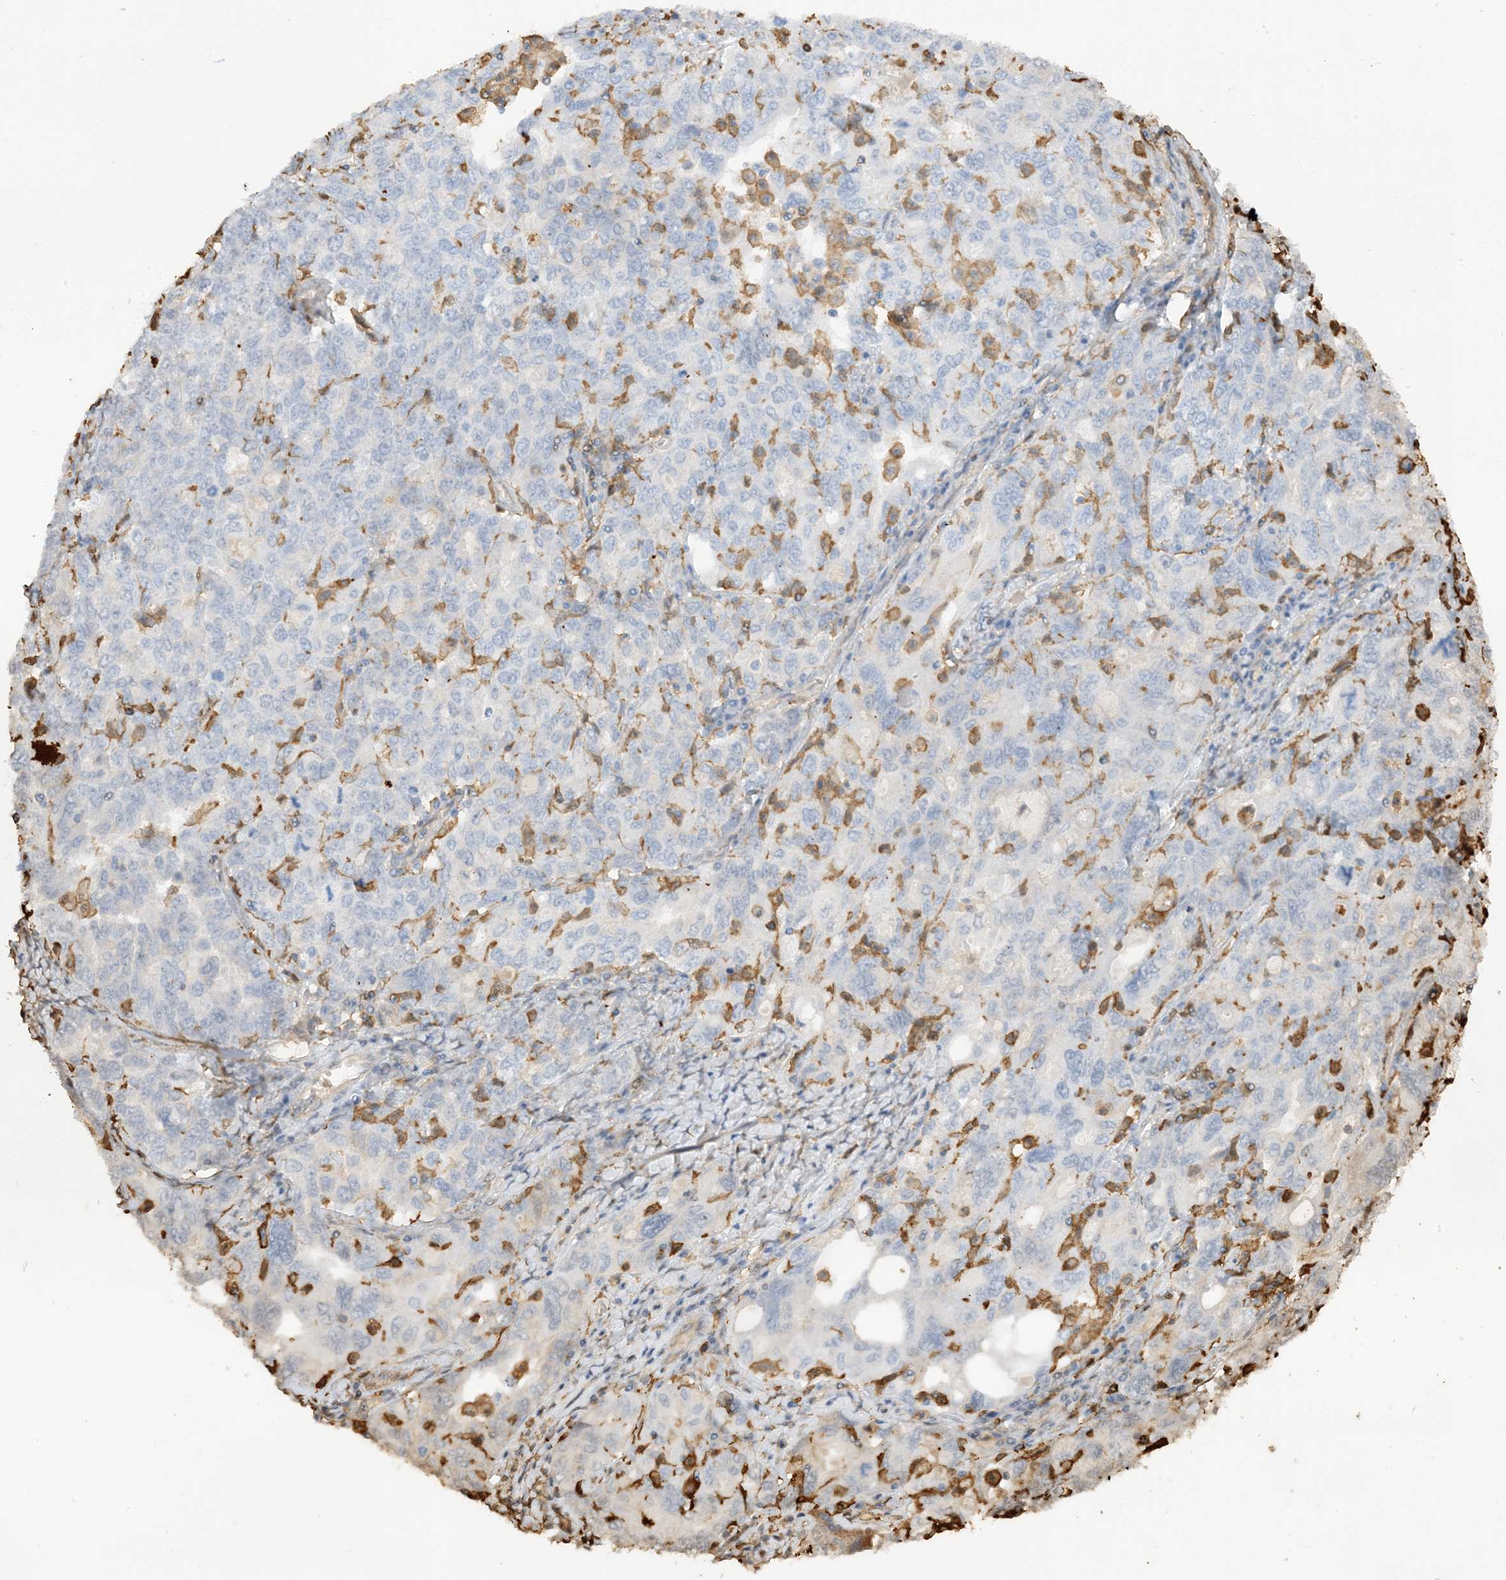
{"staining": {"intensity": "negative", "quantity": "none", "location": "none"}, "tissue": "ovarian cancer", "cell_type": "Tumor cells", "image_type": "cancer", "snomed": [{"axis": "morphology", "description": "Carcinoma, endometroid"}, {"axis": "topography", "description": "Ovary"}], "caption": "IHC of ovarian cancer demonstrates no positivity in tumor cells. (DAB IHC visualized using brightfield microscopy, high magnification).", "gene": "PHACTR2", "patient": {"sex": "female", "age": 62}}